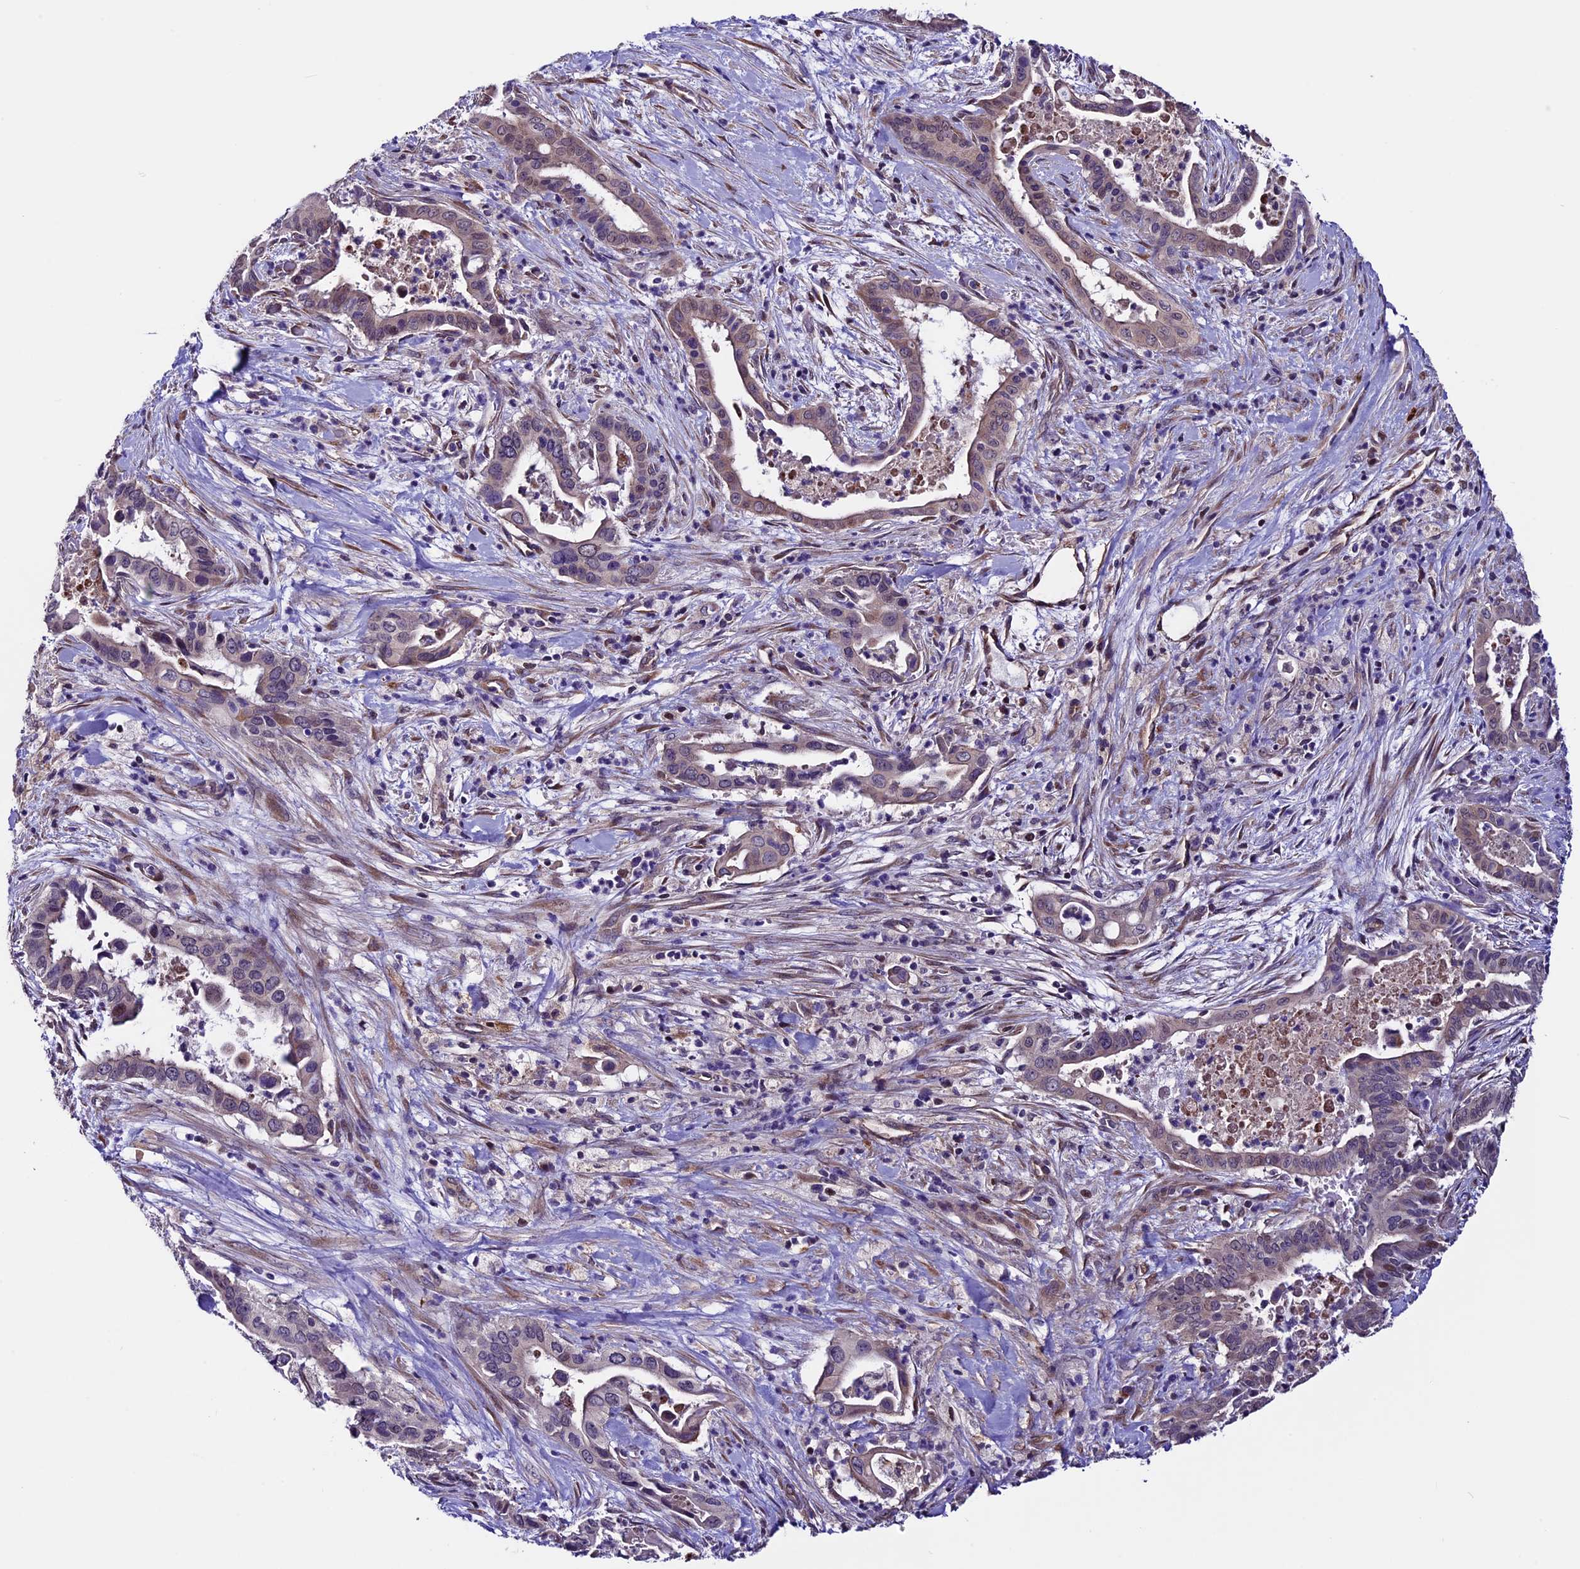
{"staining": {"intensity": "weak", "quantity": ">75%", "location": "cytoplasmic/membranous"}, "tissue": "pancreatic cancer", "cell_type": "Tumor cells", "image_type": "cancer", "snomed": [{"axis": "morphology", "description": "Adenocarcinoma, NOS"}, {"axis": "topography", "description": "Pancreas"}], "caption": "This micrograph displays immunohistochemistry (IHC) staining of human pancreatic adenocarcinoma, with low weak cytoplasmic/membranous staining in about >75% of tumor cells.", "gene": "TMEM171", "patient": {"sex": "female", "age": 77}}